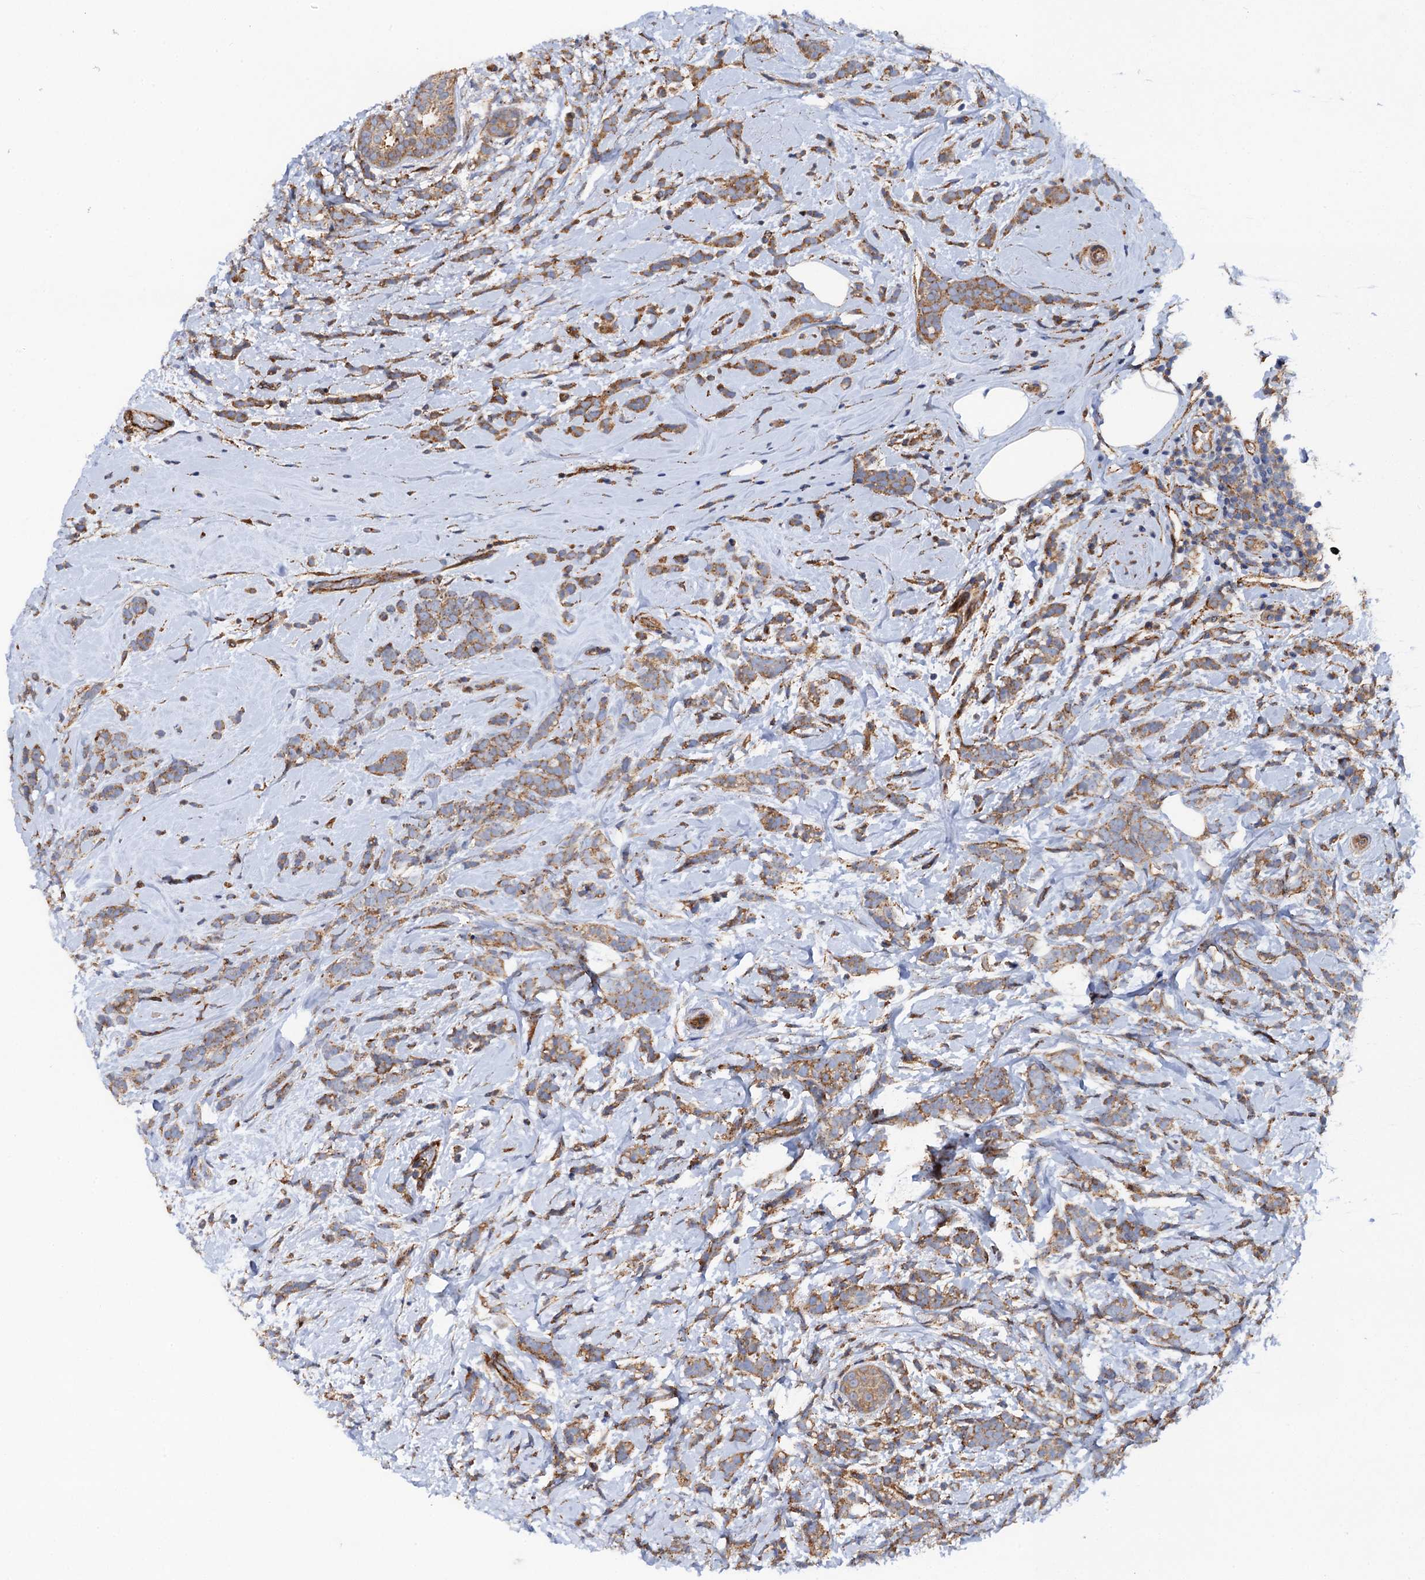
{"staining": {"intensity": "moderate", "quantity": ">75%", "location": "cytoplasmic/membranous"}, "tissue": "breast cancer", "cell_type": "Tumor cells", "image_type": "cancer", "snomed": [{"axis": "morphology", "description": "Lobular carcinoma"}, {"axis": "topography", "description": "Breast"}], "caption": "Immunohistochemical staining of human breast cancer shows medium levels of moderate cytoplasmic/membranous expression in approximately >75% of tumor cells.", "gene": "MRPL48", "patient": {"sex": "female", "age": 58}}